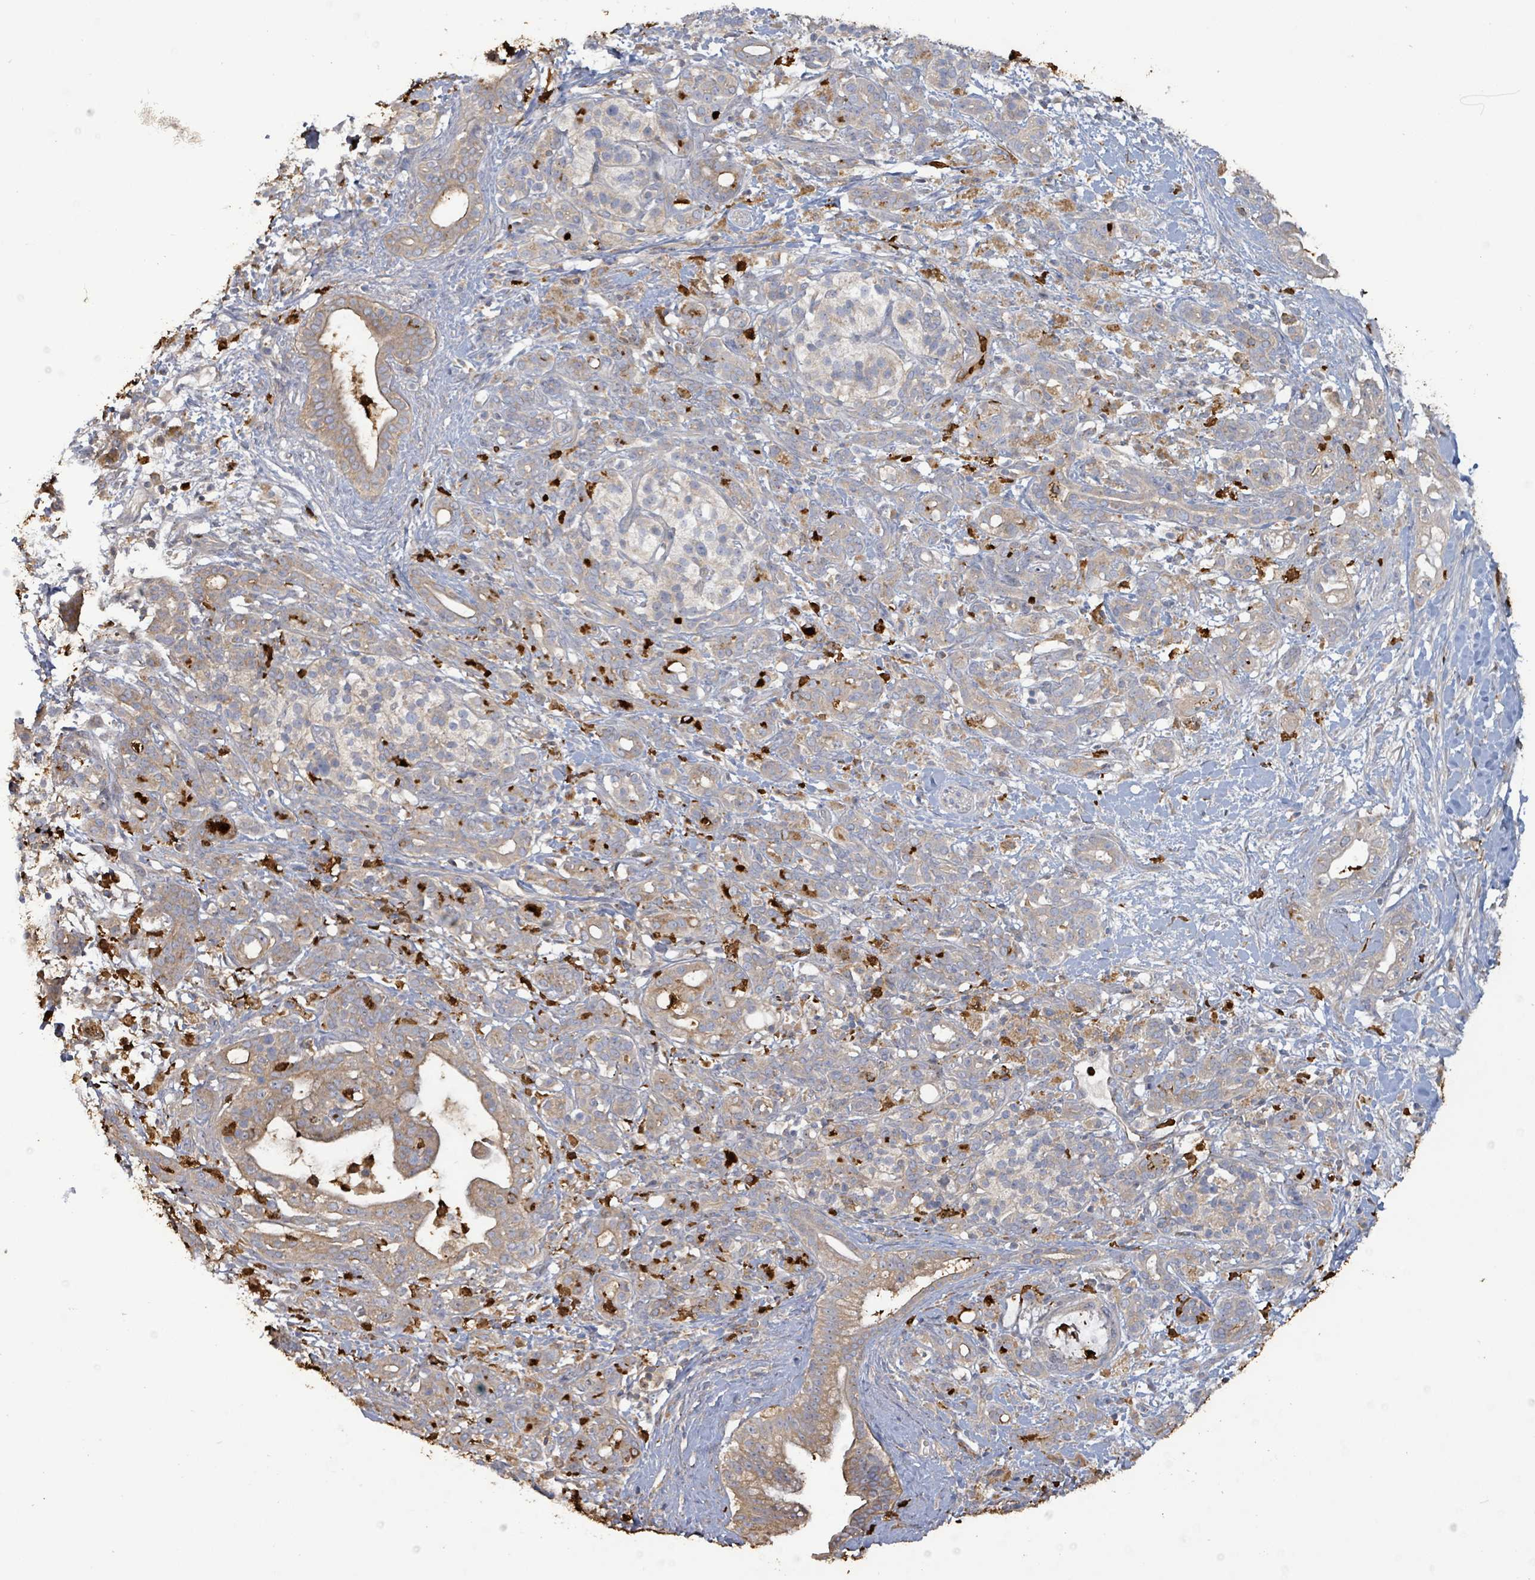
{"staining": {"intensity": "weak", "quantity": "25%-75%", "location": "cytoplasmic/membranous"}, "tissue": "pancreatic cancer", "cell_type": "Tumor cells", "image_type": "cancer", "snomed": [{"axis": "morphology", "description": "Adenocarcinoma, NOS"}, {"axis": "topography", "description": "Pancreas"}], "caption": "Brown immunohistochemical staining in pancreatic adenocarcinoma shows weak cytoplasmic/membranous staining in approximately 25%-75% of tumor cells.", "gene": "FAM210A", "patient": {"sex": "male", "age": 44}}